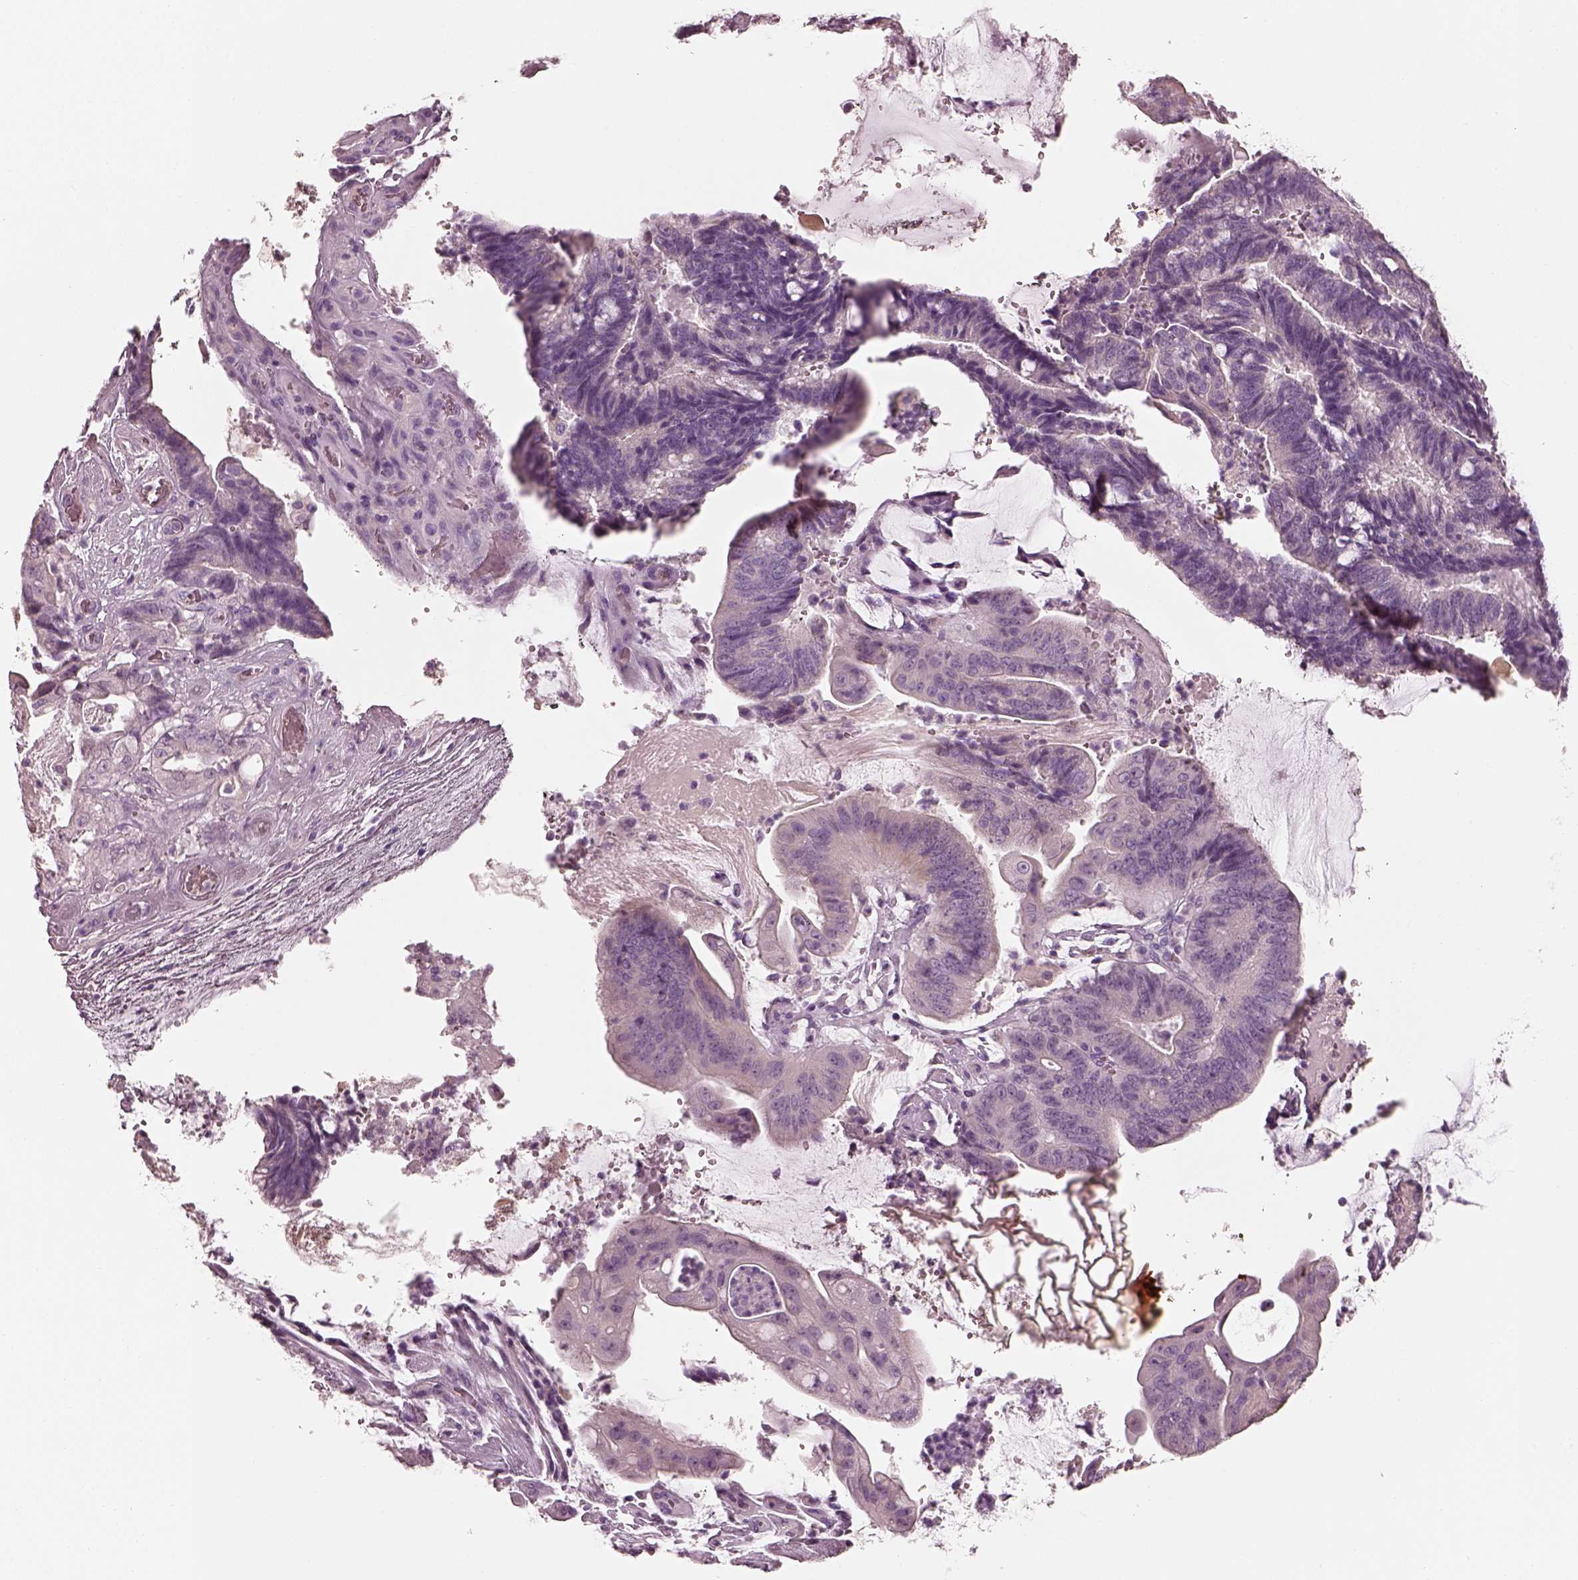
{"staining": {"intensity": "negative", "quantity": "none", "location": "none"}, "tissue": "colorectal cancer", "cell_type": "Tumor cells", "image_type": "cancer", "snomed": [{"axis": "morphology", "description": "Adenocarcinoma, NOS"}, {"axis": "topography", "description": "Colon"}], "caption": "Immunohistochemistry (IHC) of colorectal cancer (adenocarcinoma) exhibits no positivity in tumor cells. (Stains: DAB immunohistochemistry with hematoxylin counter stain, Microscopy: brightfield microscopy at high magnification).", "gene": "PNOC", "patient": {"sex": "female", "age": 43}}